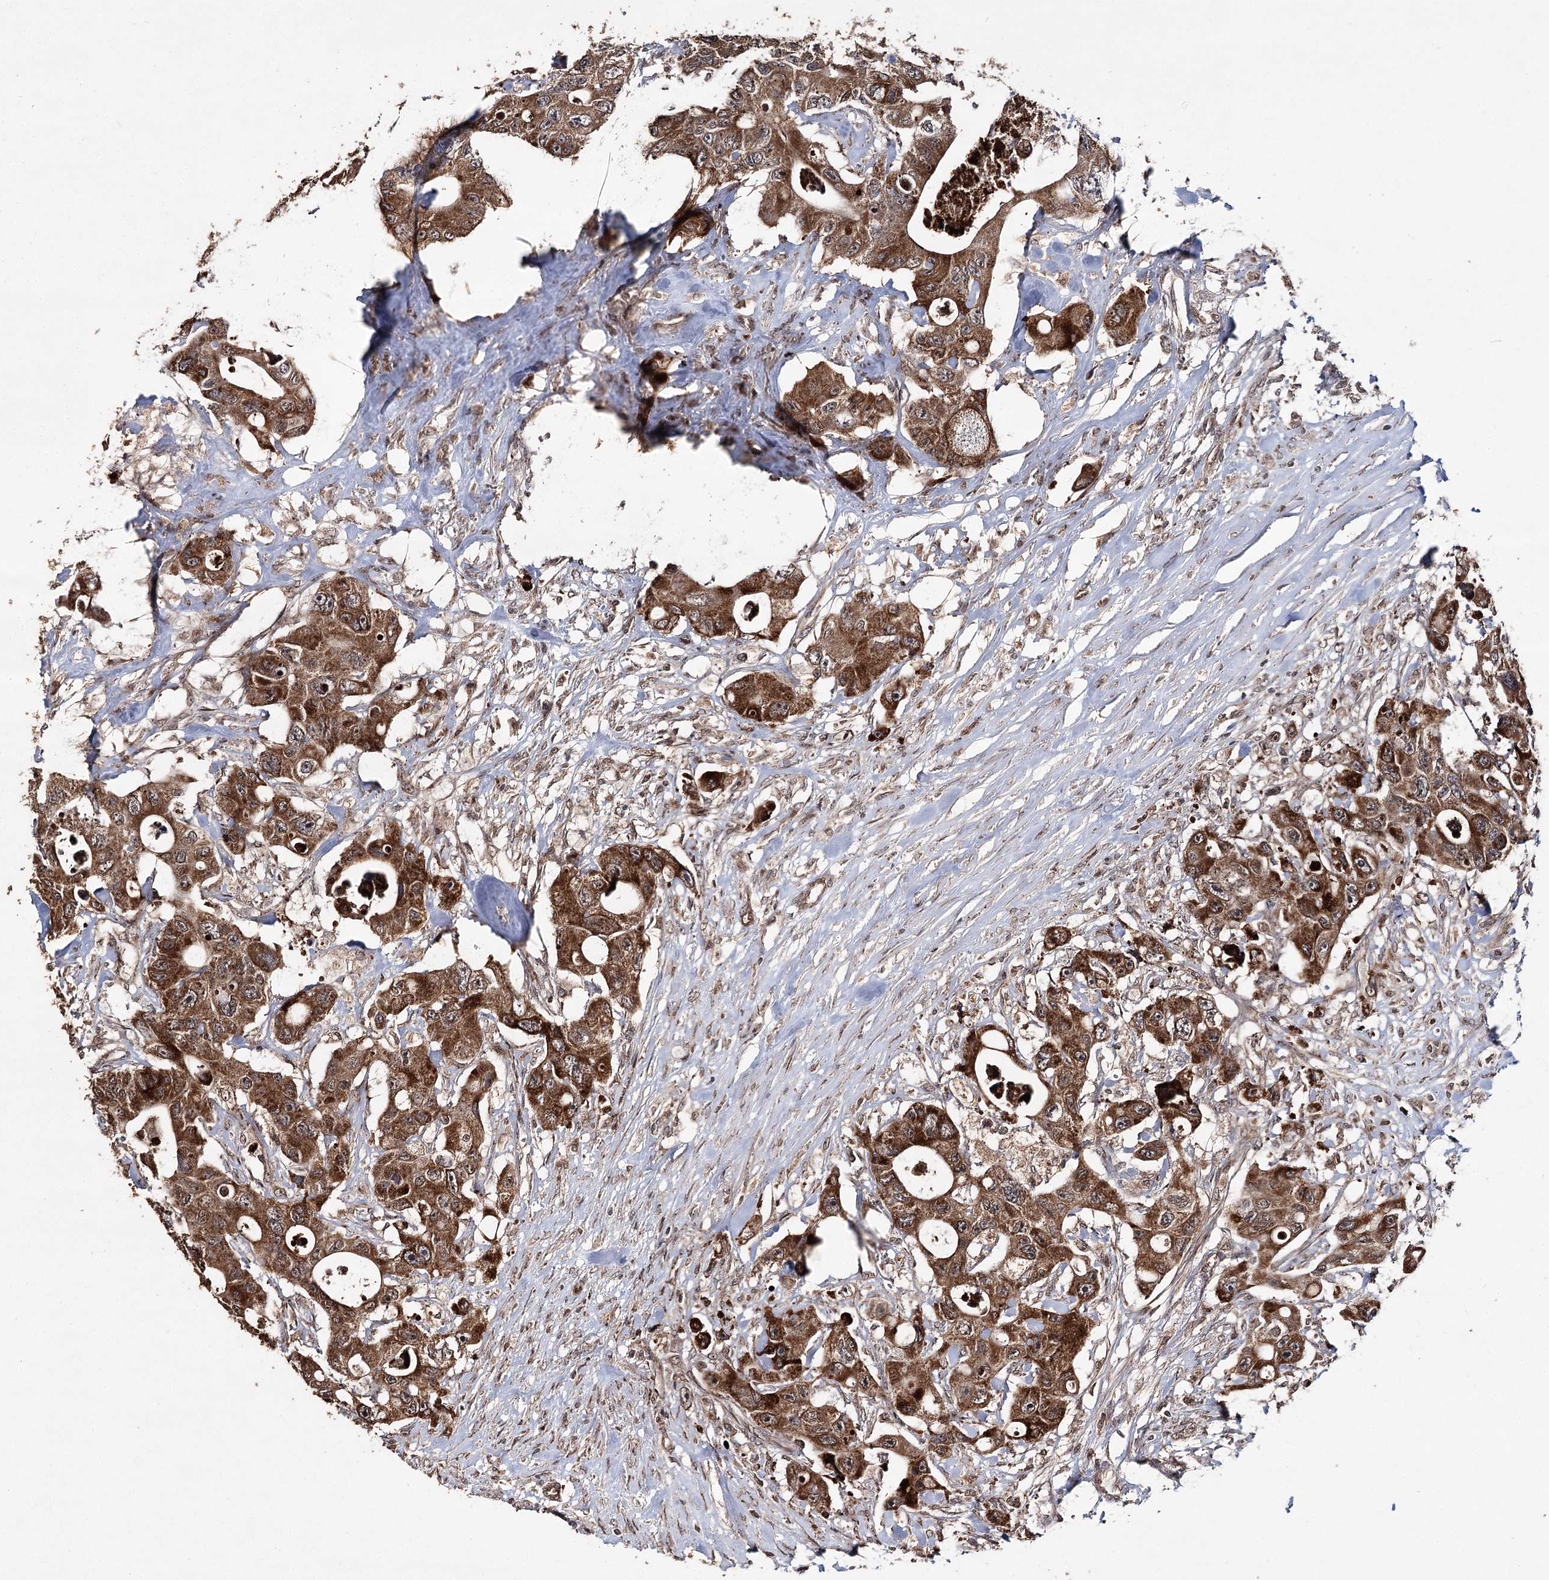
{"staining": {"intensity": "strong", "quantity": ">75%", "location": "cytoplasmic/membranous"}, "tissue": "colorectal cancer", "cell_type": "Tumor cells", "image_type": "cancer", "snomed": [{"axis": "morphology", "description": "Adenocarcinoma, NOS"}, {"axis": "topography", "description": "Colon"}], "caption": "A high-resolution histopathology image shows immunohistochemistry (IHC) staining of colorectal adenocarcinoma, which shows strong cytoplasmic/membranous positivity in about >75% of tumor cells.", "gene": "ZNRF3", "patient": {"sex": "female", "age": 46}}